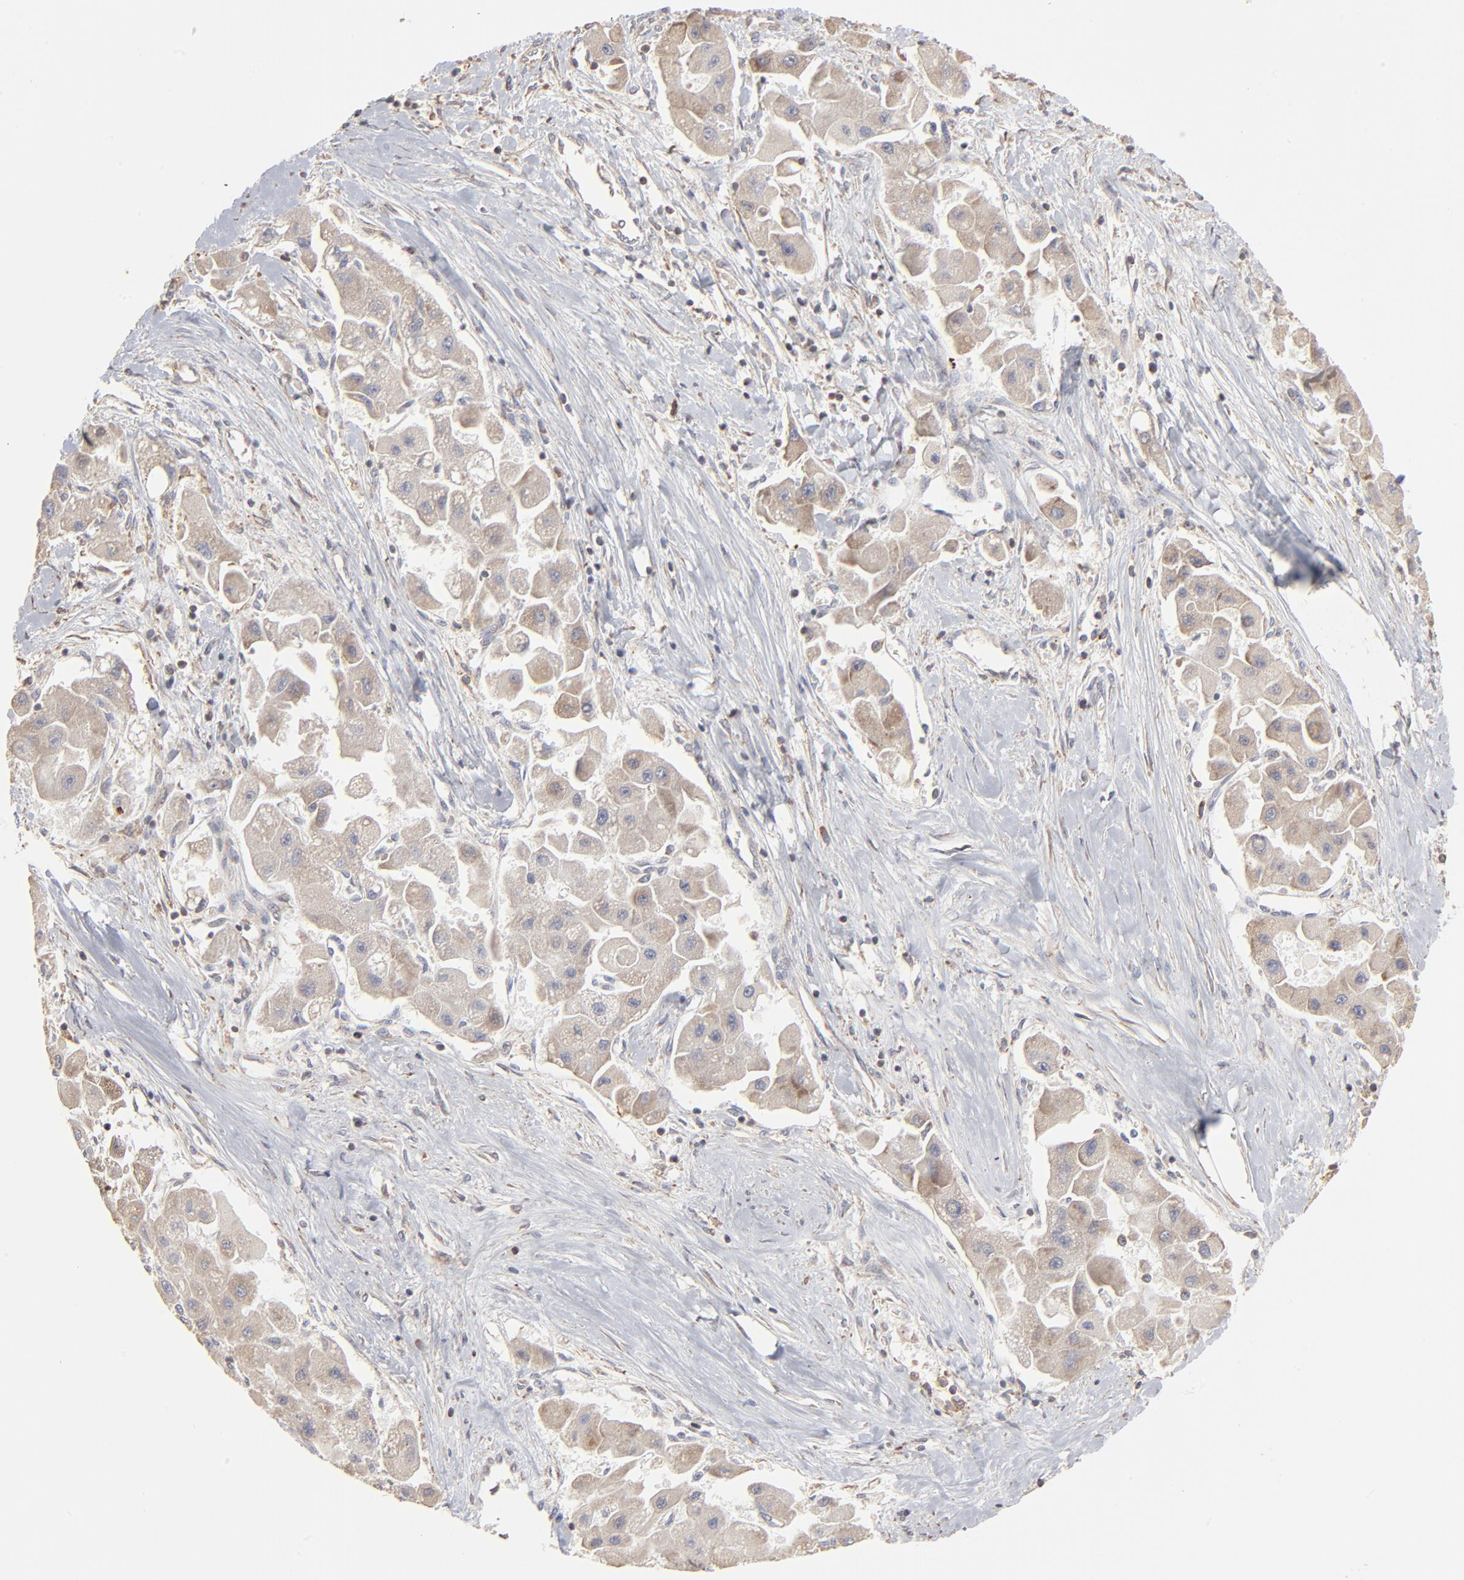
{"staining": {"intensity": "weak", "quantity": "<25%", "location": "cytoplasmic/membranous"}, "tissue": "liver cancer", "cell_type": "Tumor cells", "image_type": "cancer", "snomed": [{"axis": "morphology", "description": "Carcinoma, Hepatocellular, NOS"}, {"axis": "topography", "description": "Liver"}], "caption": "Immunohistochemistry (IHC) histopathology image of liver hepatocellular carcinoma stained for a protein (brown), which displays no positivity in tumor cells. (Brightfield microscopy of DAB (3,3'-diaminobenzidine) immunohistochemistry at high magnification).", "gene": "RNF213", "patient": {"sex": "male", "age": 24}}